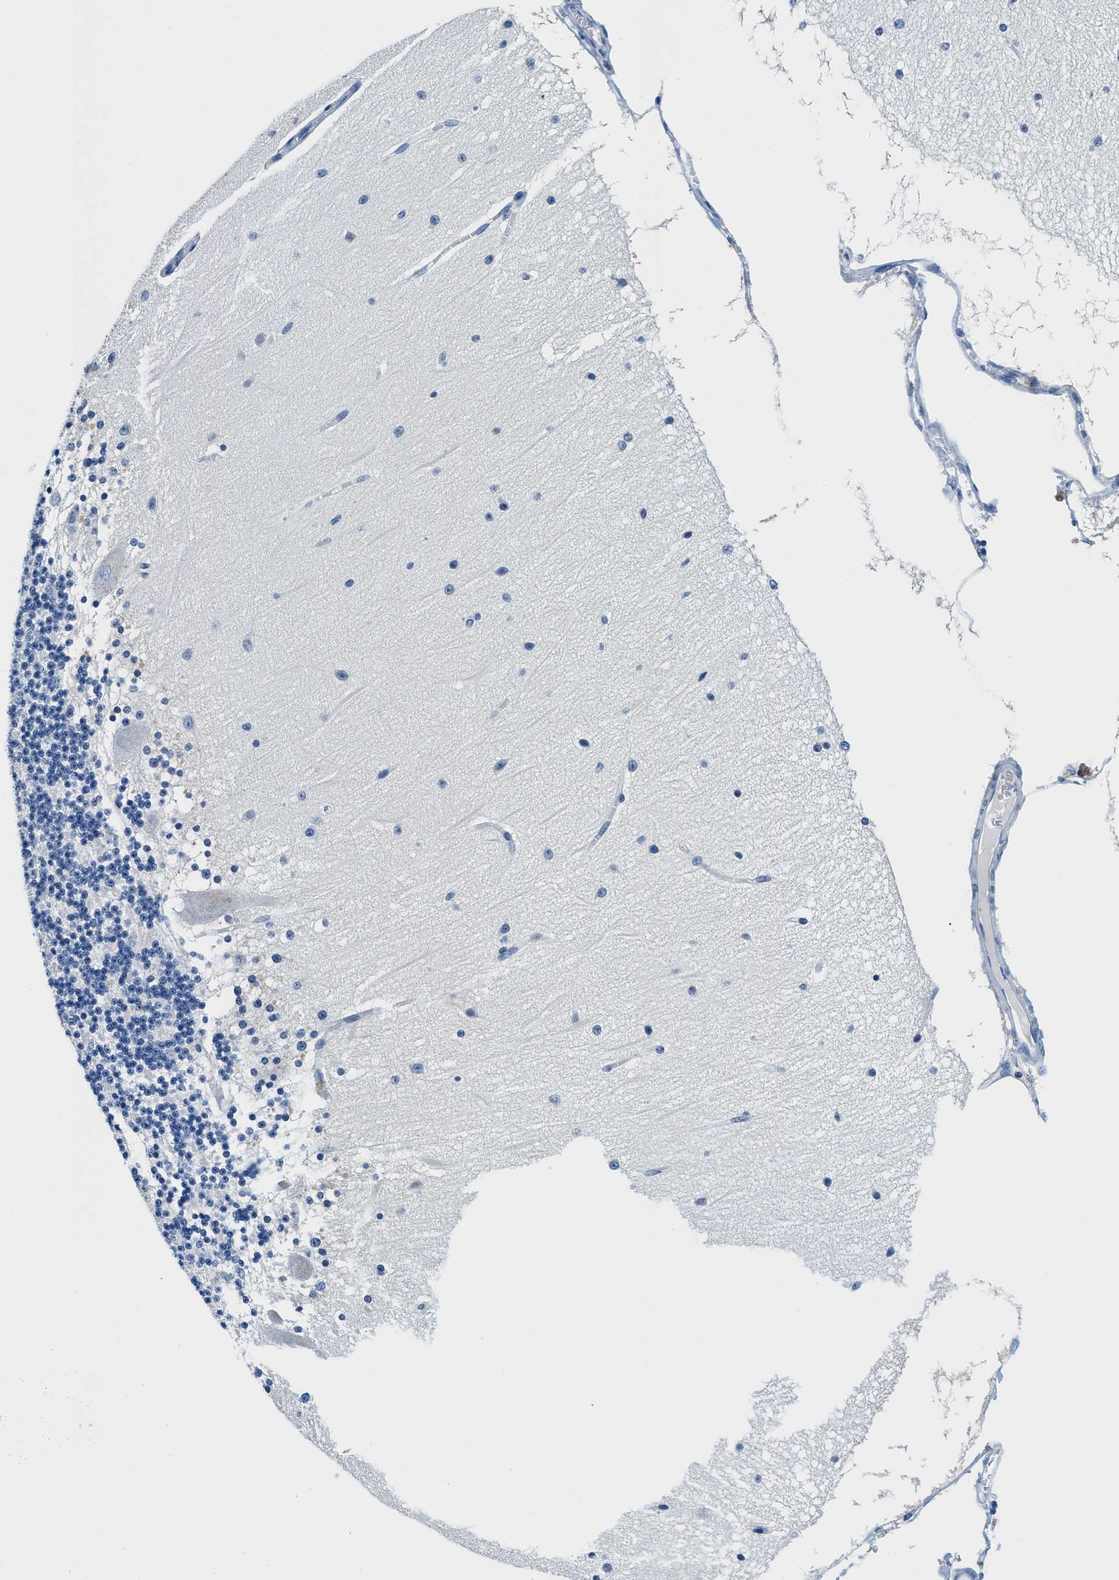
{"staining": {"intensity": "negative", "quantity": "none", "location": "none"}, "tissue": "cerebellum", "cell_type": "Cells in granular layer", "image_type": "normal", "snomed": [{"axis": "morphology", "description": "Normal tissue, NOS"}, {"axis": "topography", "description": "Cerebellum"}], "caption": "Cells in granular layer are negative for brown protein staining in unremarkable cerebellum. (DAB (3,3'-diaminobenzidine) immunohistochemistry with hematoxylin counter stain).", "gene": "GSTM3", "patient": {"sex": "female", "age": 54}}